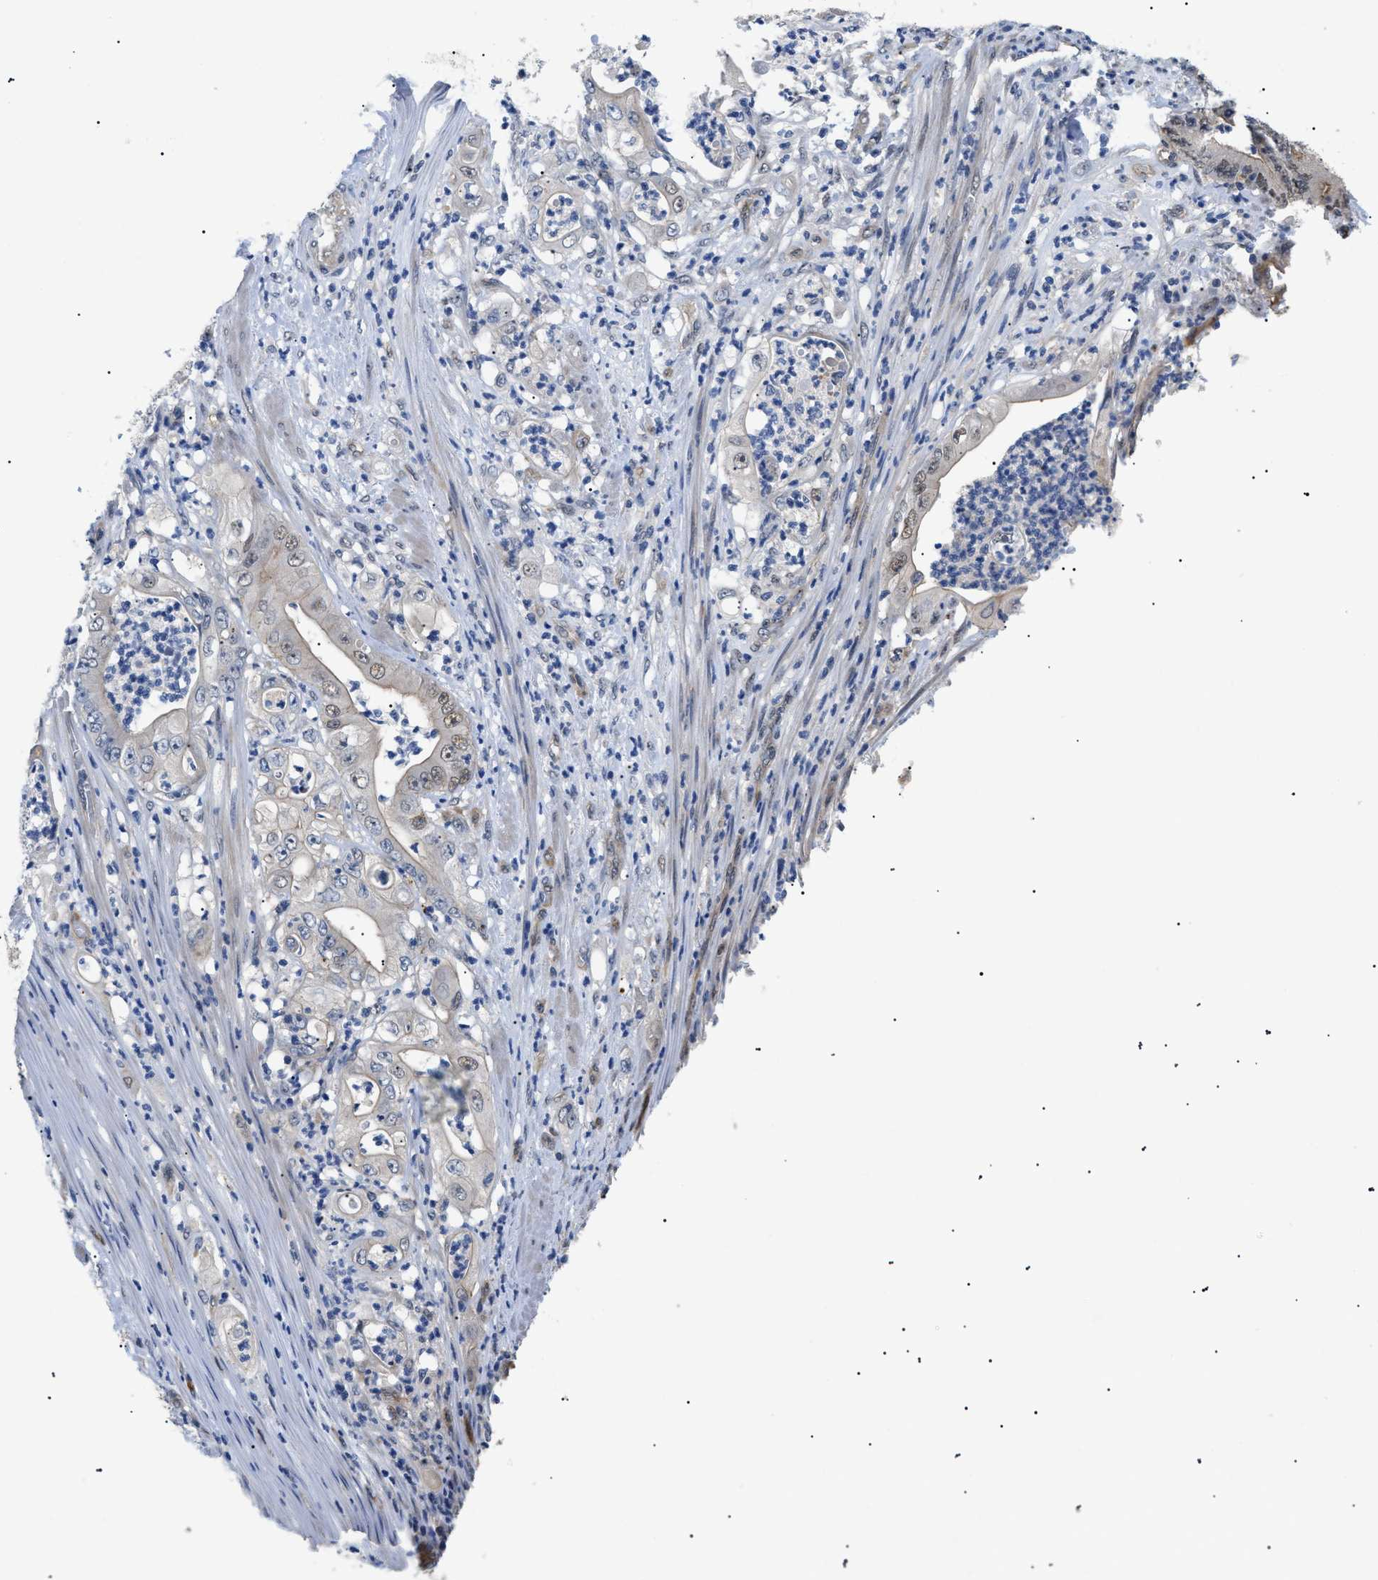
{"staining": {"intensity": "weak", "quantity": "25%-75%", "location": "nuclear"}, "tissue": "stomach cancer", "cell_type": "Tumor cells", "image_type": "cancer", "snomed": [{"axis": "morphology", "description": "Adenocarcinoma, NOS"}, {"axis": "topography", "description": "Stomach"}], "caption": "Weak nuclear protein expression is seen in approximately 25%-75% of tumor cells in stomach cancer (adenocarcinoma). The protein of interest is stained brown, and the nuclei are stained in blue (DAB IHC with brightfield microscopy, high magnification).", "gene": "CRCP", "patient": {"sex": "female", "age": 73}}